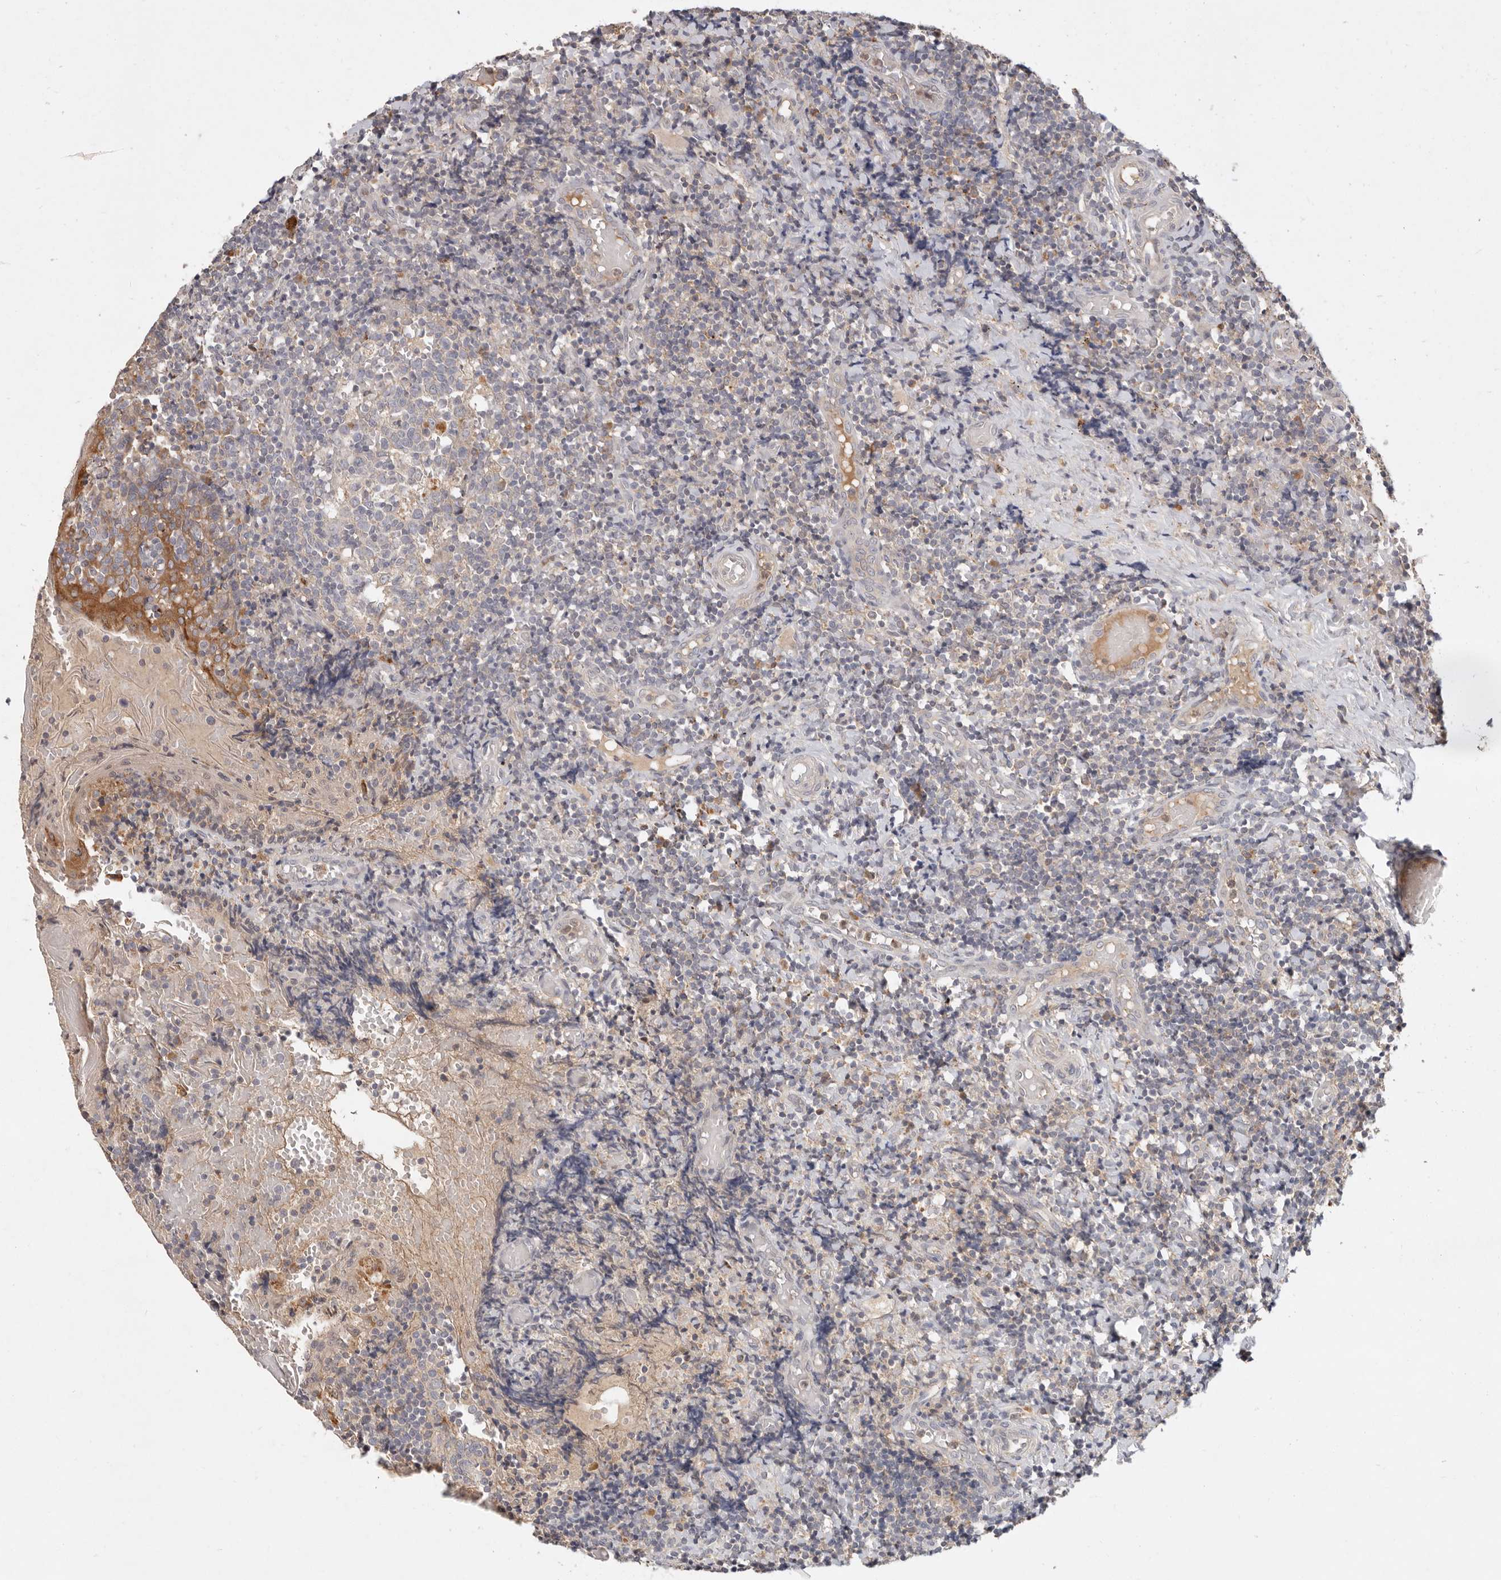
{"staining": {"intensity": "negative", "quantity": "none", "location": "none"}, "tissue": "tonsil", "cell_type": "Germinal center cells", "image_type": "normal", "snomed": [{"axis": "morphology", "description": "Normal tissue, NOS"}, {"axis": "topography", "description": "Tonsil"}], "caption": "Immunohistochemistry (IHC) photomicrograph of benign tonsil: human tonsil stained with DAB displays no significant protein positivity in germinal center cells. (DAB immunohistochemistry (IHC) visualized using brightfield microscopy, high magnification).", "gene": "ARHGEF10L", "patient": {"sex": "female", "age": 19}}